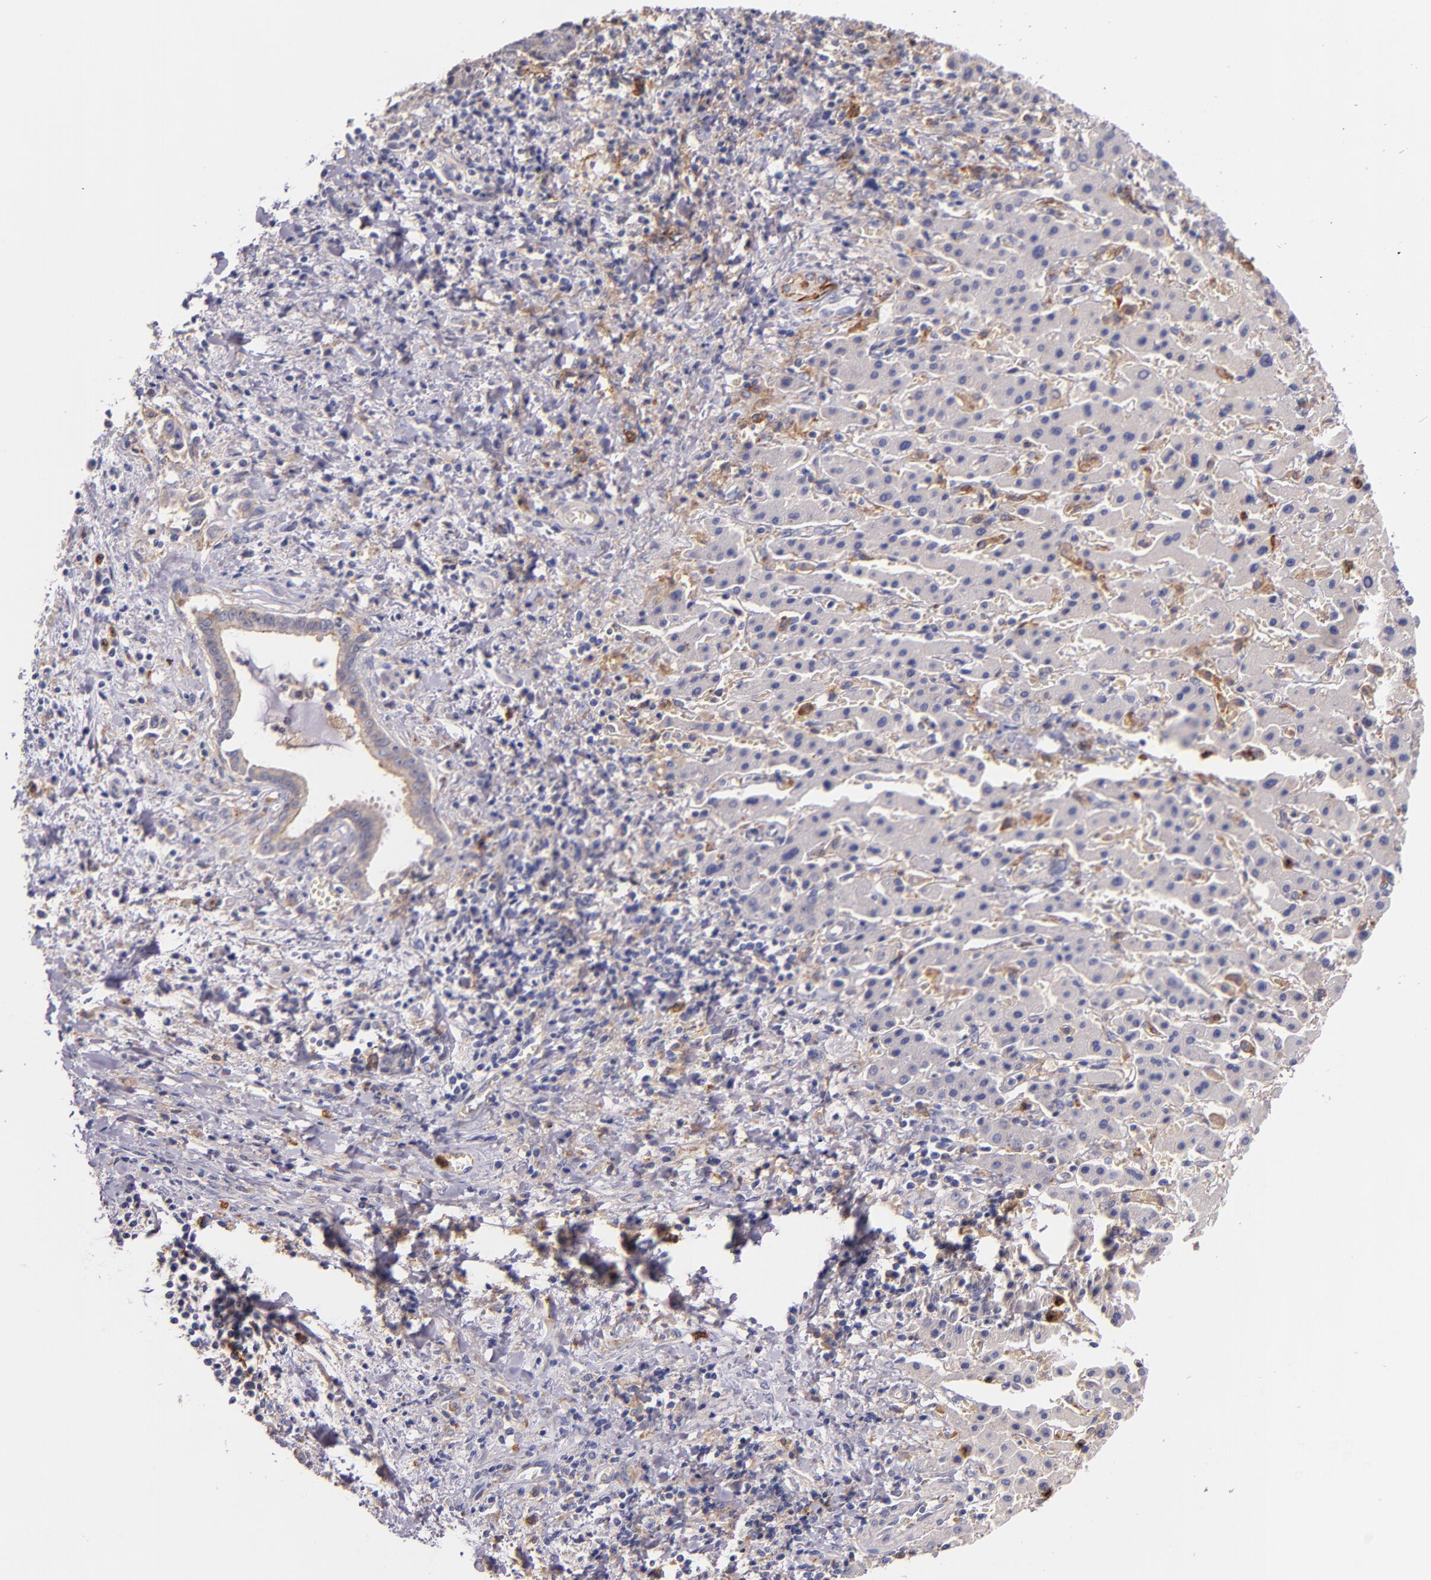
{"staining": {"intensity": "weak", "quantity": "<25%", "location": "cytoplasmic/membranous"}, "tissue": "liver cancer", "cell_type": "Tumor cells", "image_type": "cancer", "snomed": [{"axis": "morphology", "description": "Cholangiocarcinoma"}, {"axis": "topography", "description": "Liver"}], "caption": "This is an immunohistochemistry micrograph of liver cancer (cholangiocarcinoma). There is no staining in tumor cells.", "gene": "C5AR1", "patient": {"sex": "male", "age": 57}}